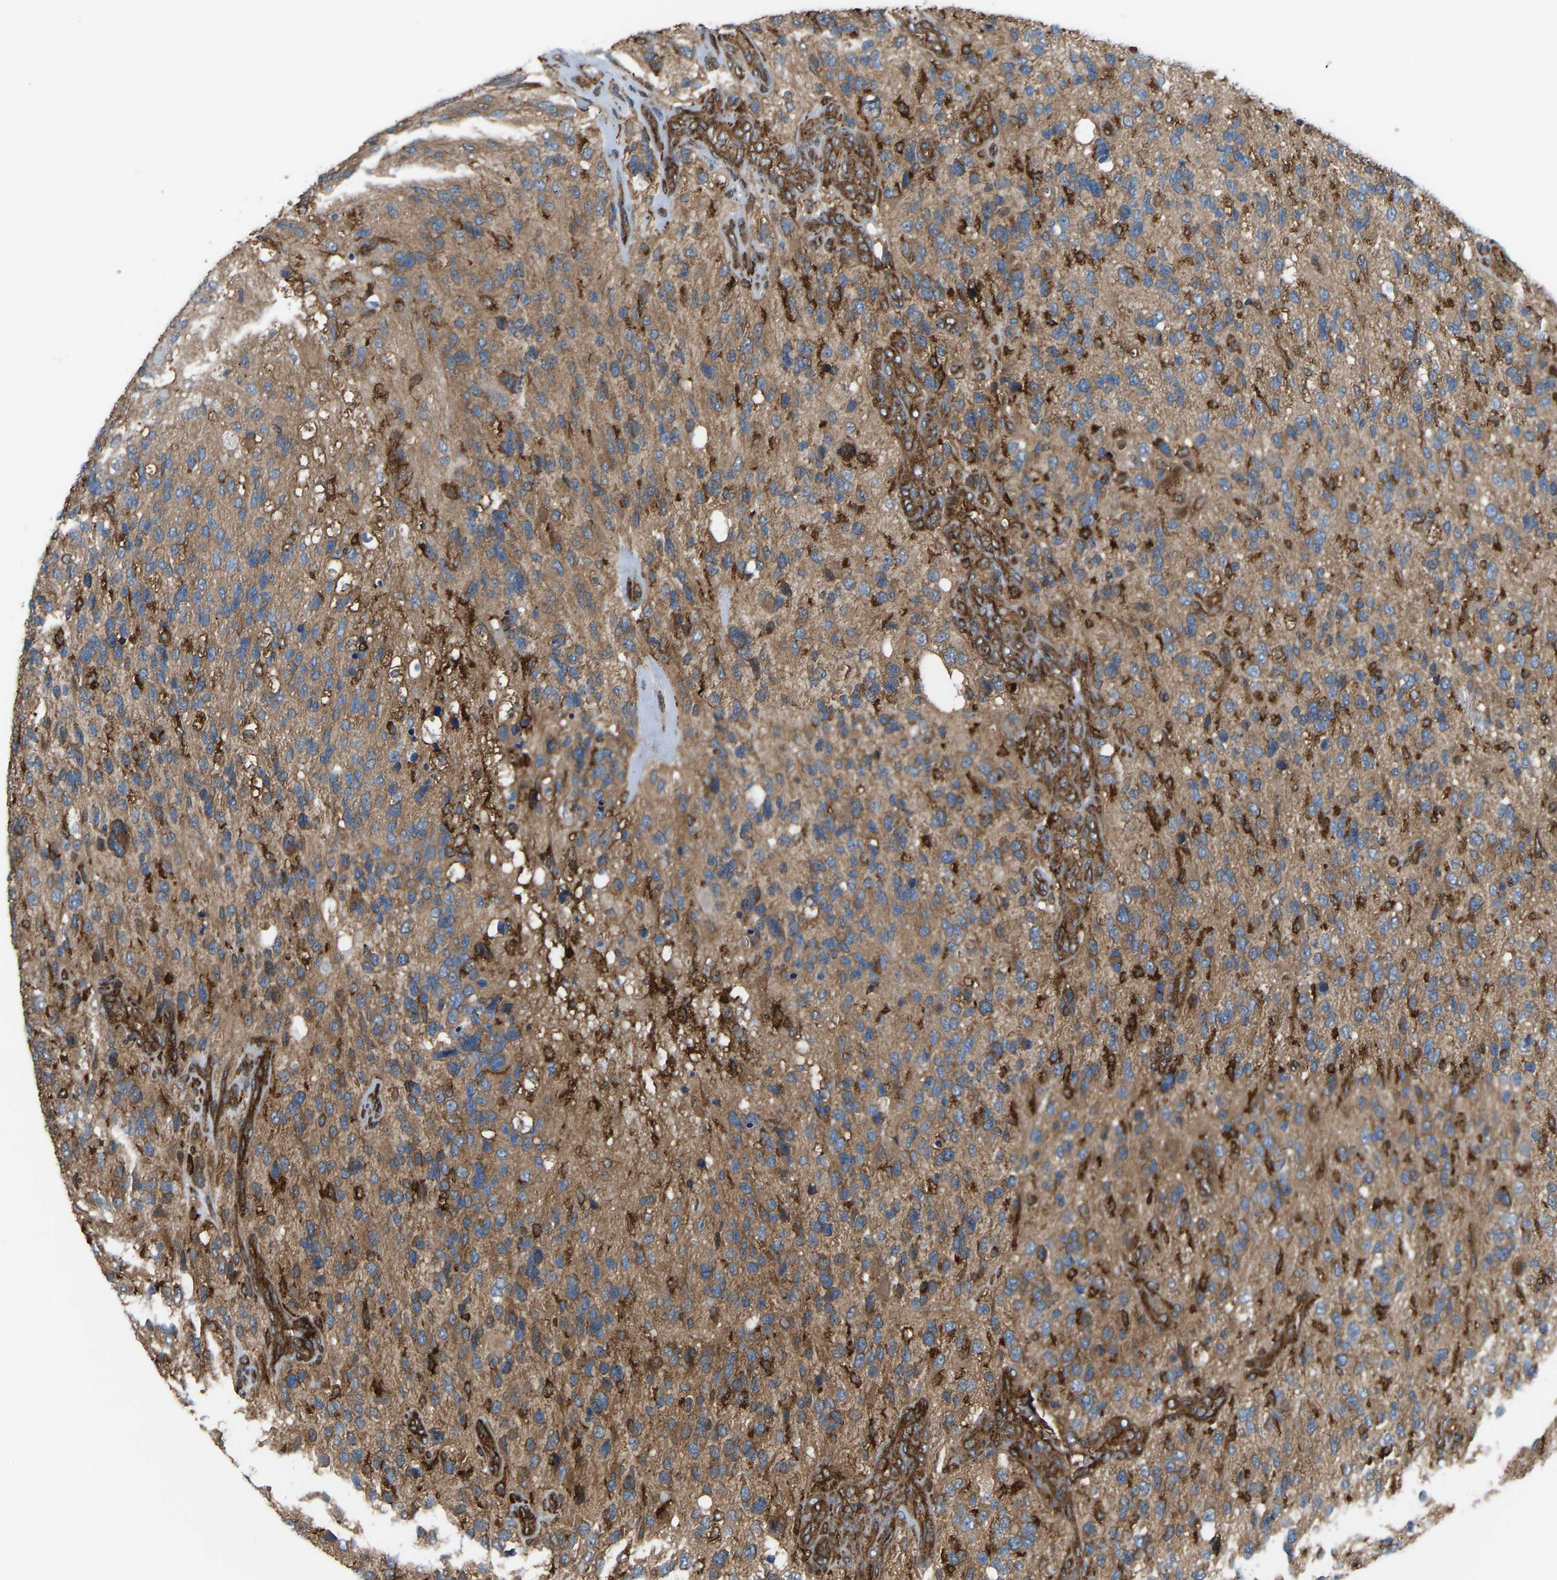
{"staining": {"intensity": "moderate", "quantity": ">75%", "location": "cytoplasmic/membranous"}, "tissue": "glioma", "cell_type": "Tumor cells", "image_type": "cancer", "snomed": [{"axis": "morphology", "description": "Glioma, malignant, High grade"}, {"axis": "topography", "description": "Brain"}], "caption": "Tumor cells show medium levels of moderate cytoplasmic/membranous positivity in about >75% of cells in human malignant high-grade glioma.", "gene": "PICALM", "patient": {"sex": "female", "age": 58}}